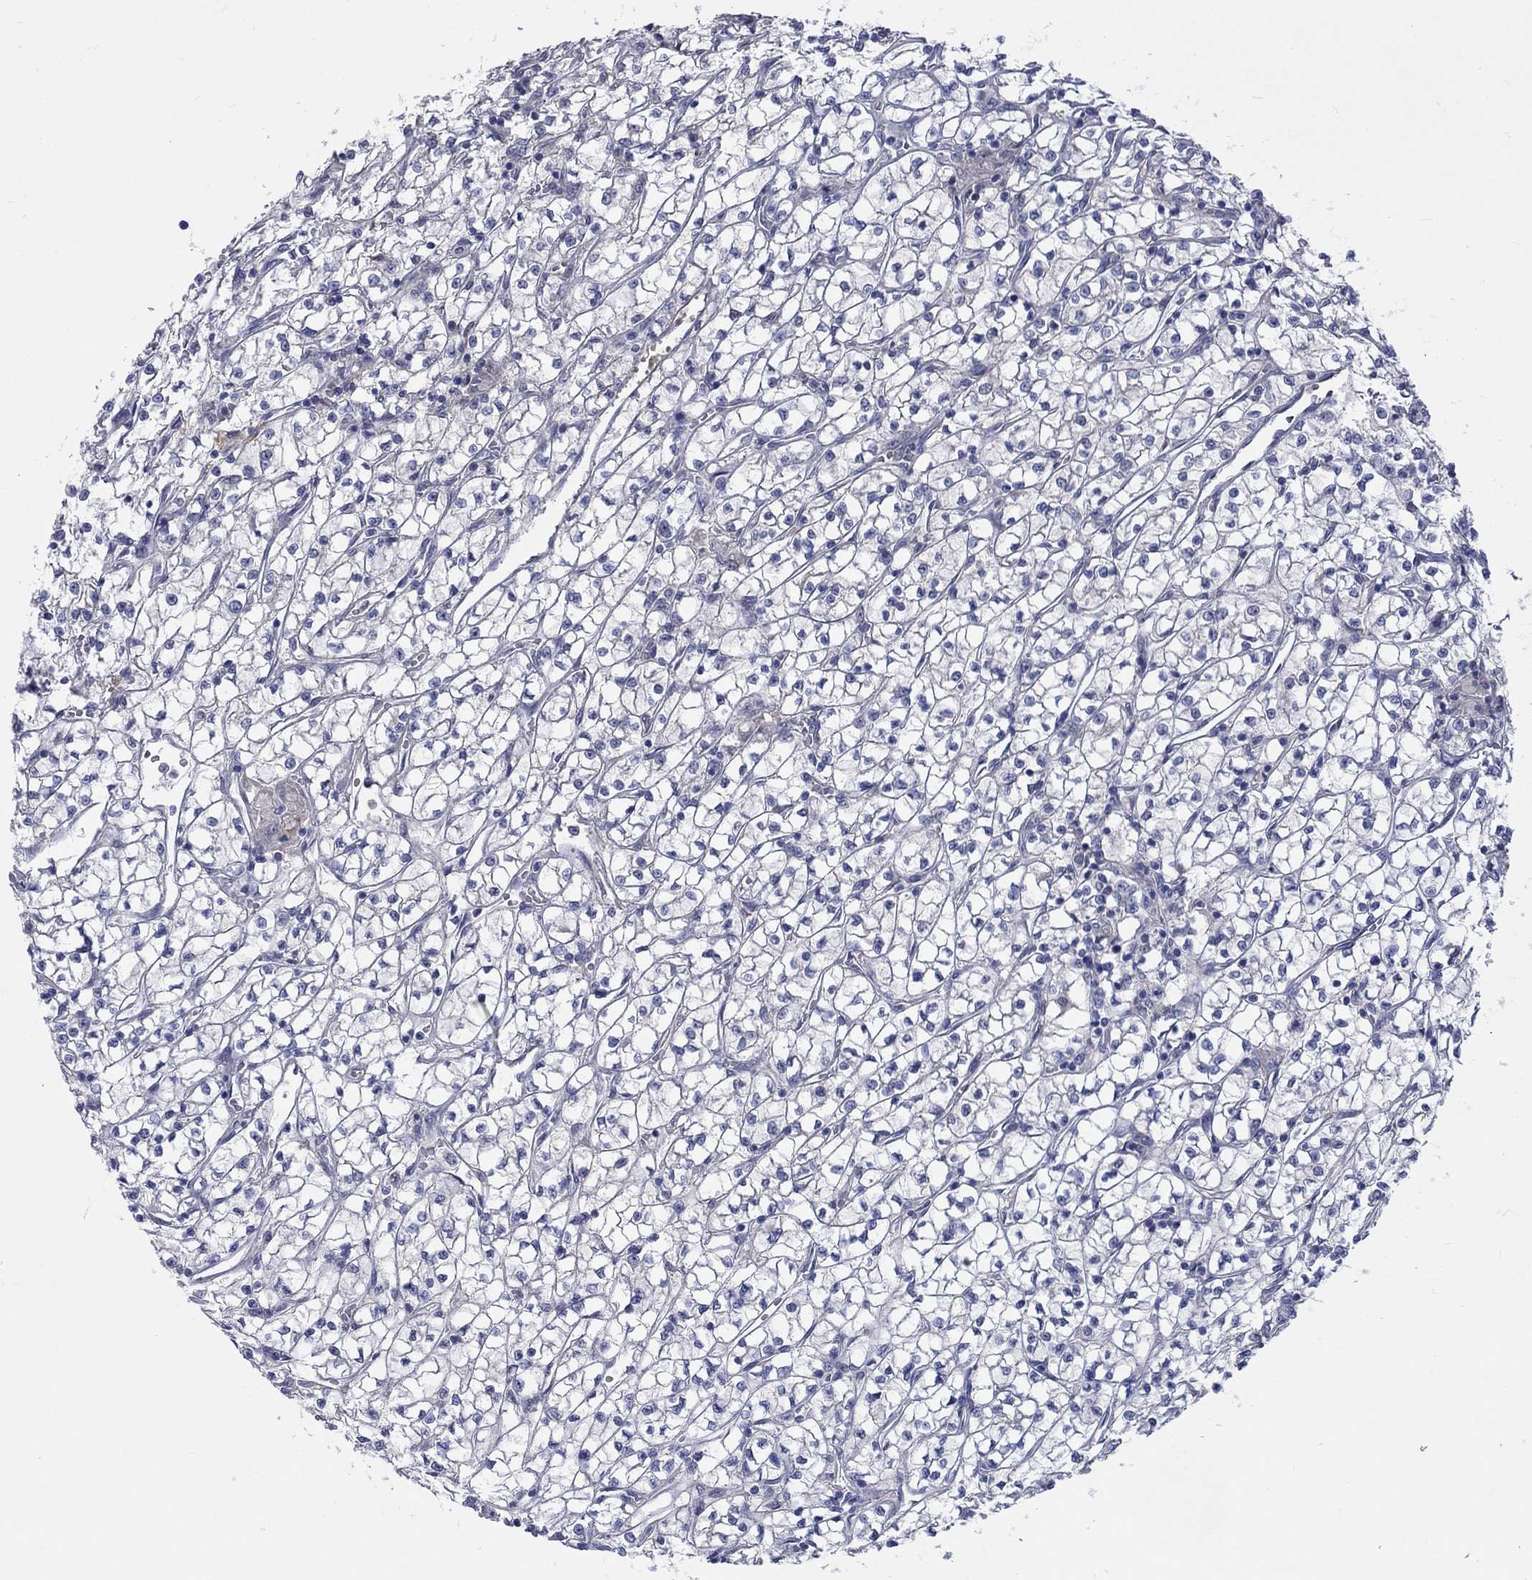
{"staining": {"intensity": "negative", "quantity": "none", "location": "none"}, "tissue": "renal cancer", "cell_type": "Tumor cells", "image_type": "cancer", "snomed": [{"axis": "morphology", "description": "Adenocarcinoma, NOS"}, {"axis": "topography", "description": "Kidney"}], "caption": "Adenocarcinoma (renal) was stained to show a protein in brown. There is no significant positivity in tumor cells.", "gene": "EGFLAM", "patient": {"sex": "female", "age": 64}}